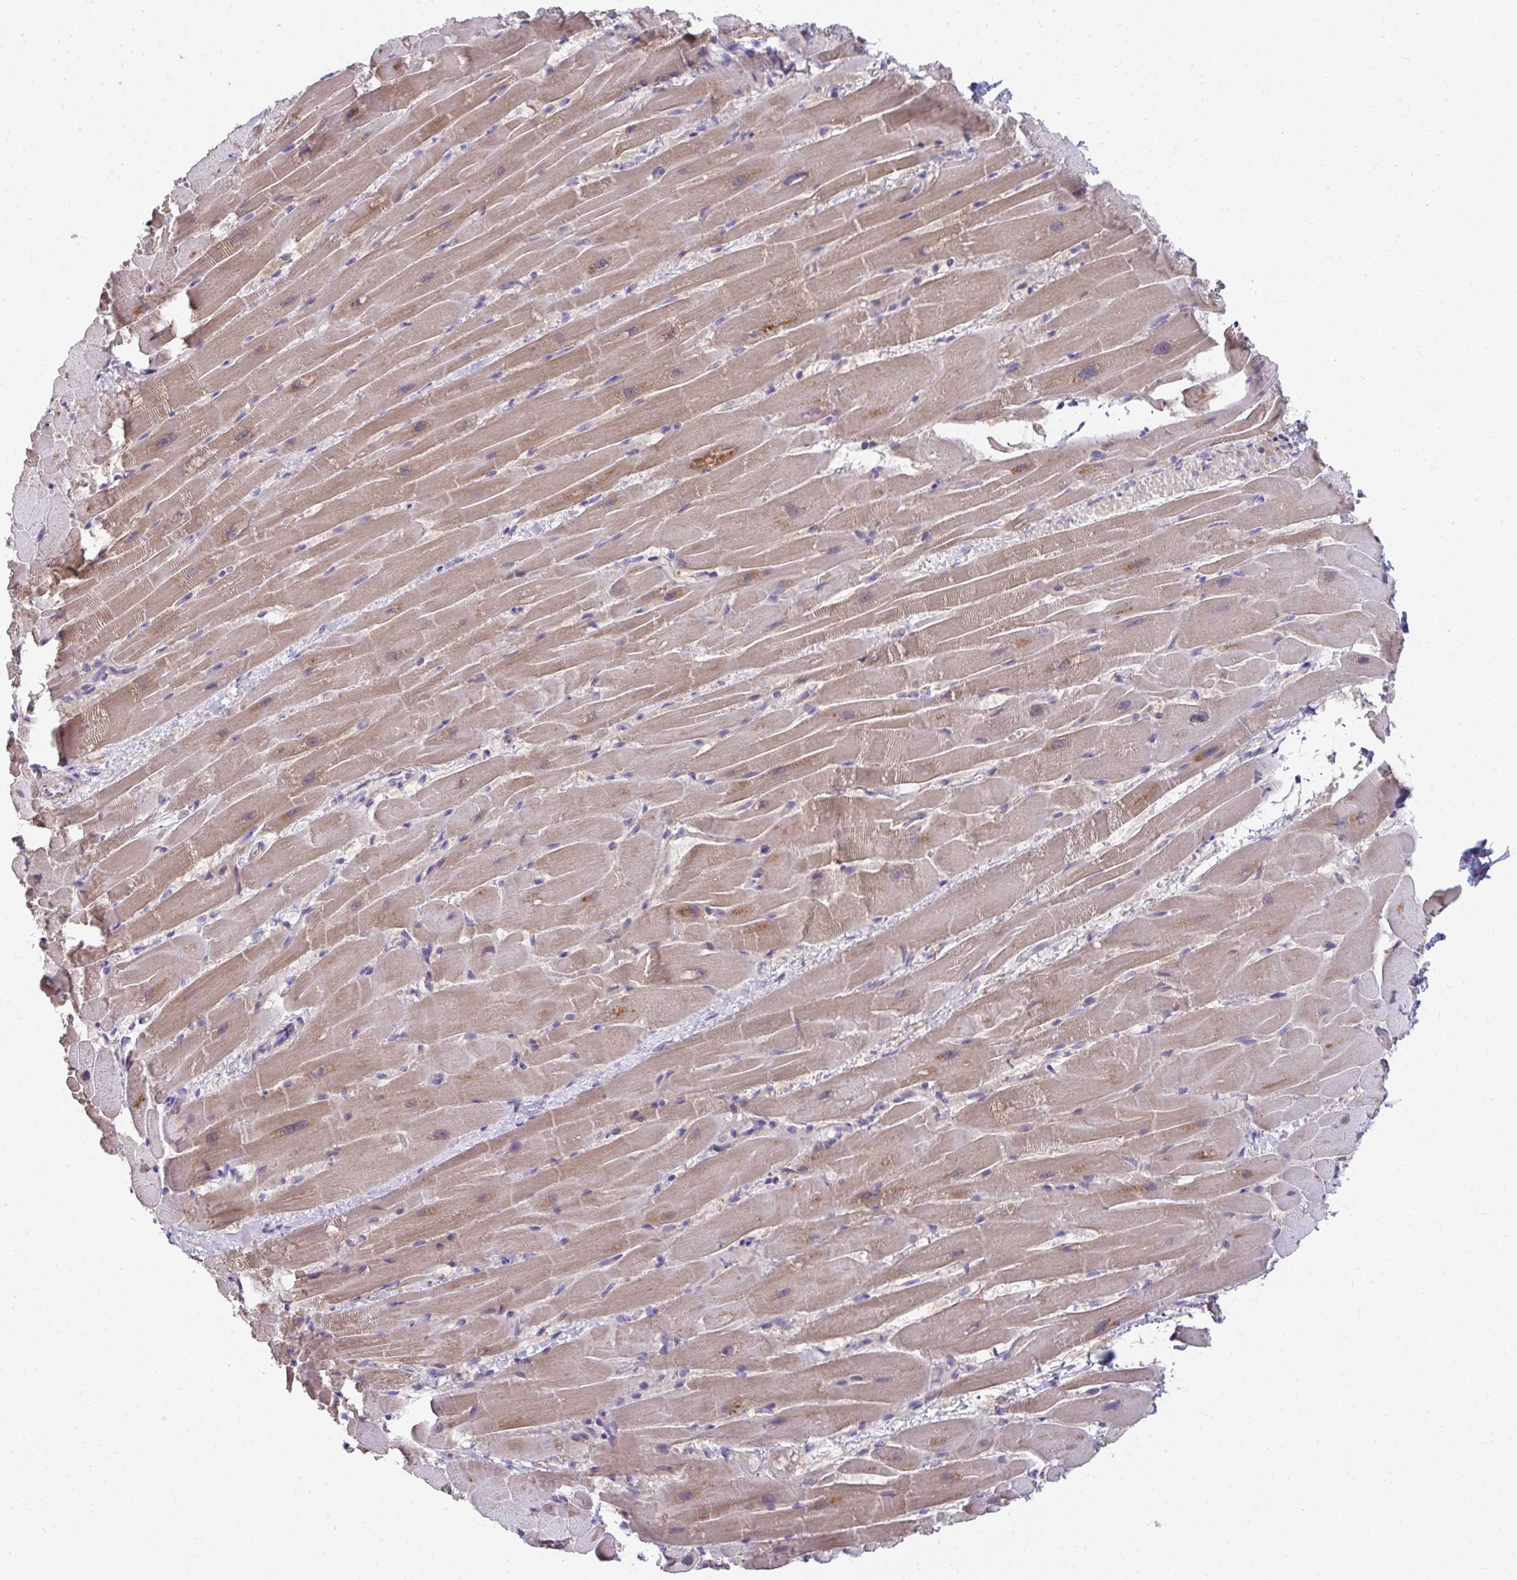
{"staining": {"intensity": "weak", "quantity": ">75%", "location": "cytoplasmic/membranous"}, "tissue": "heart muscle", "cell_type": "Cardiomyocytes", "image_type": "normal", "snomed": [{"axis": "morphology", "description": "Normal tissue, NOS"}, {"axis": "topography", "description": "Heart"}], "caption": "IHC of normal heart muscle reveals low levels of weak cytoplasmic/membranous positivity in approximately >75% of cardiomyocytes.", "gene": "MROH8", "patient": {"sex": "male", "age": 37}}